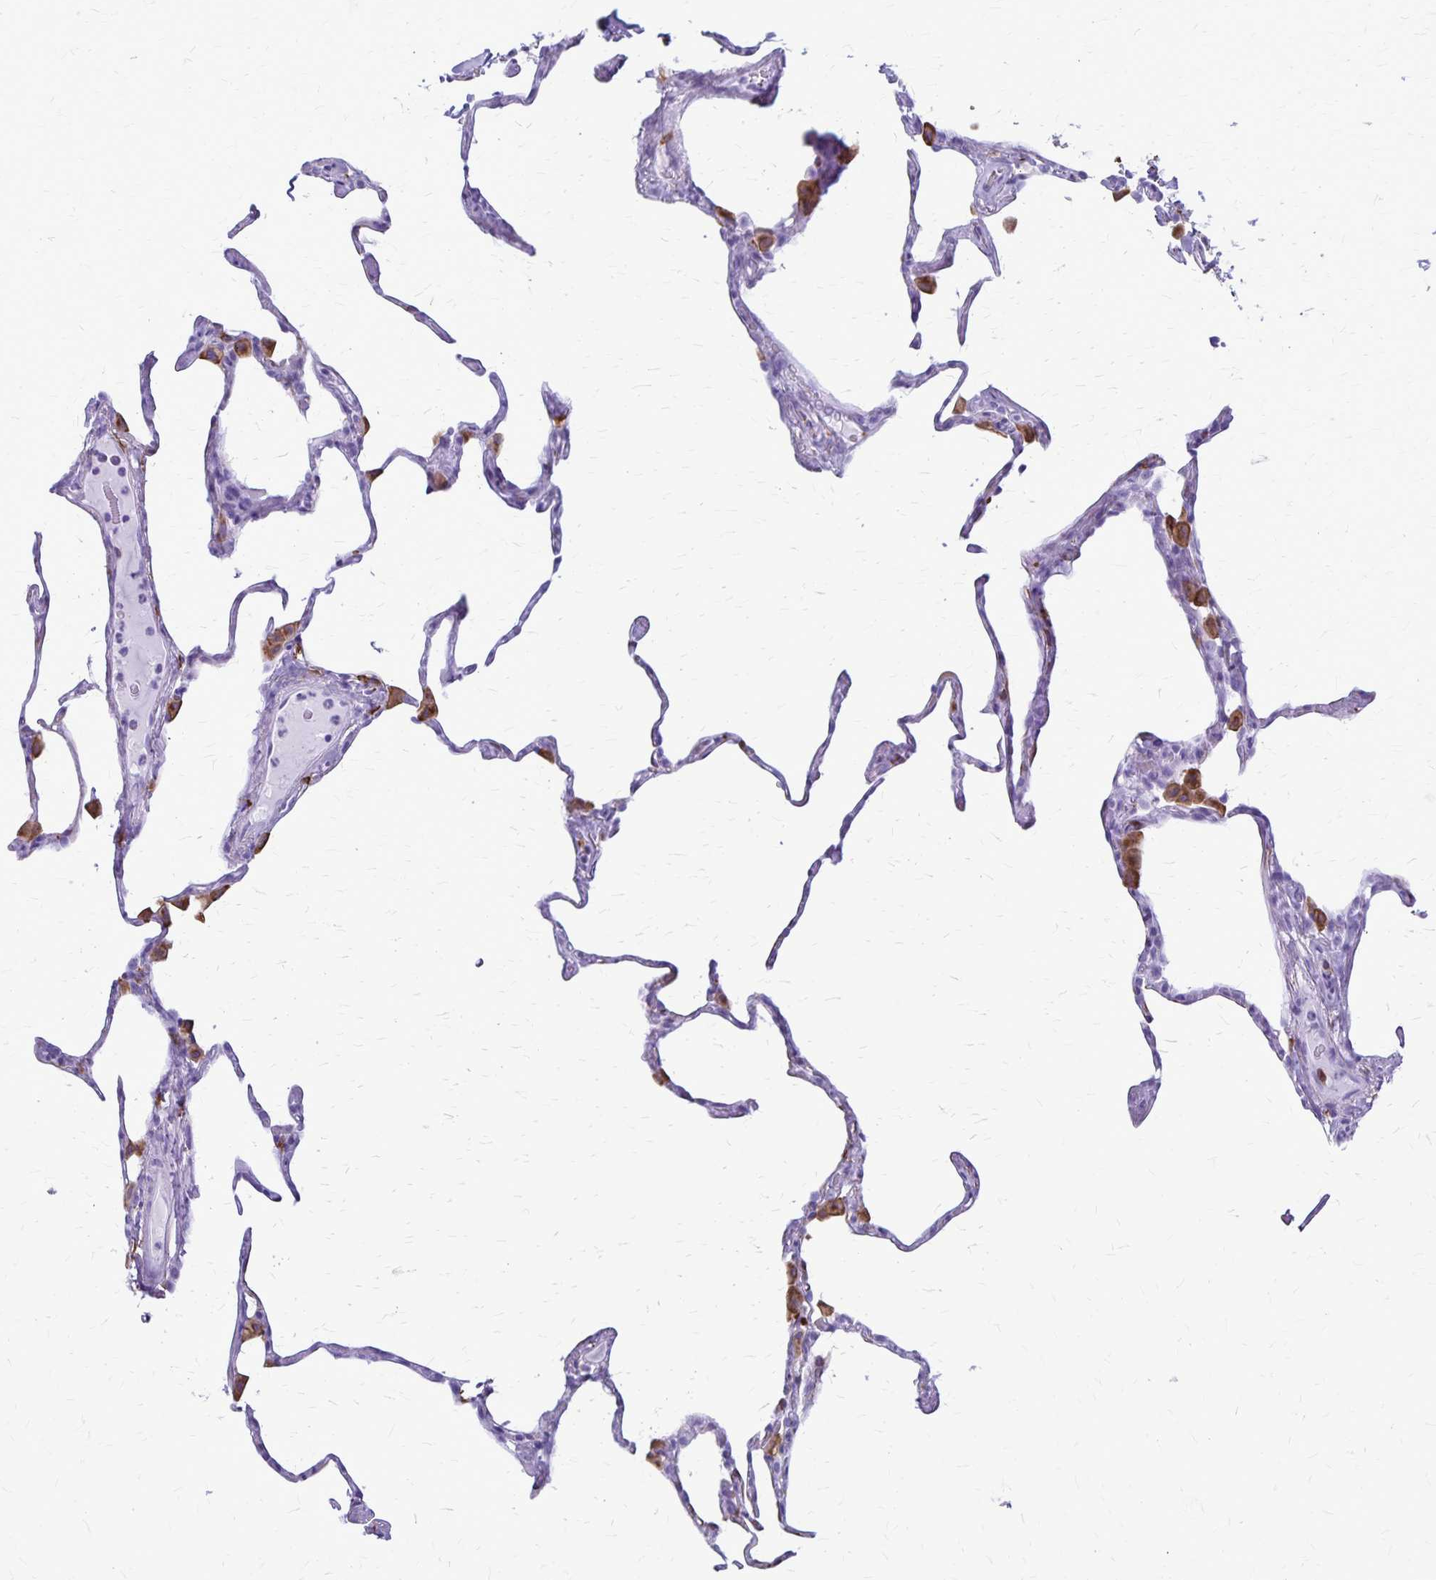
{"staining": {"intensity": "negative", "quantity": "none", "location": "none"}, "tissue": "lung", "cell_type": "Alveolar cells", "image_type": "normal", "snomed": [{"axis": "morphology", "description": "Normal tissue, NOS"}, {"axis": "topography", "description": "Lung"}], "caption": "IHC micrograph of normal lung stained for a protein (brown), which exhibits no staining in alveolar cells.", "gene": "RTN1", "patient": {"sex": "male", "age": 65}}